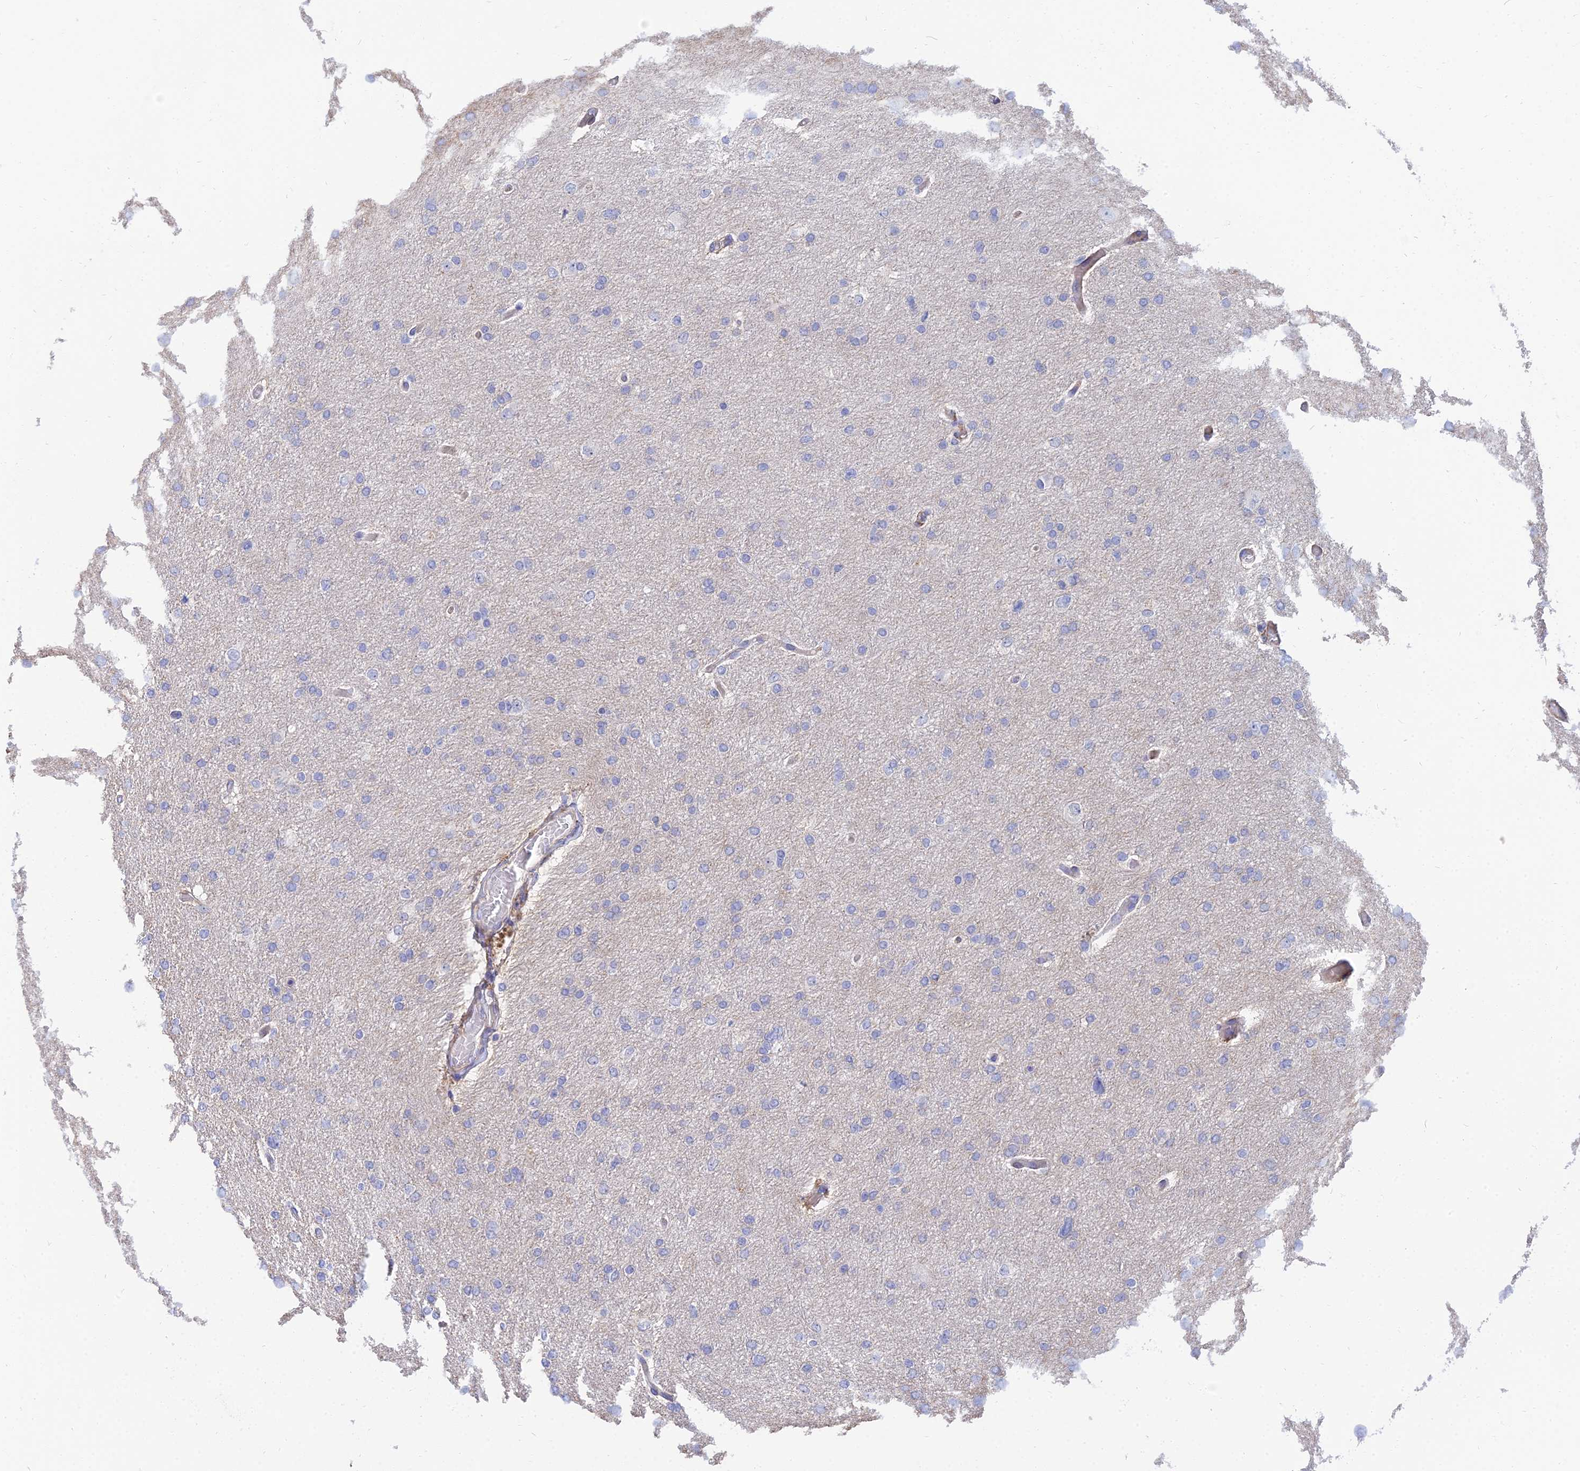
{"staining": {"intensity": "negative", "quantity": "none", "location": "none"}, "tissue": "glioma", "cell_type": "Tumor cells", "image_type": "cancer", "snomed": [{"axis": "morphology", "description": "Glioma, malignant, High grade"}, {"axis": "topography", "description": "Cerebral cortex"}], "caption": "Protein analysis of malignant glioma (high-grade) reveals no significant staining in tumor cells.", "gene": "TRIM43B", "patient": {"sex": "female", "age": 36}}